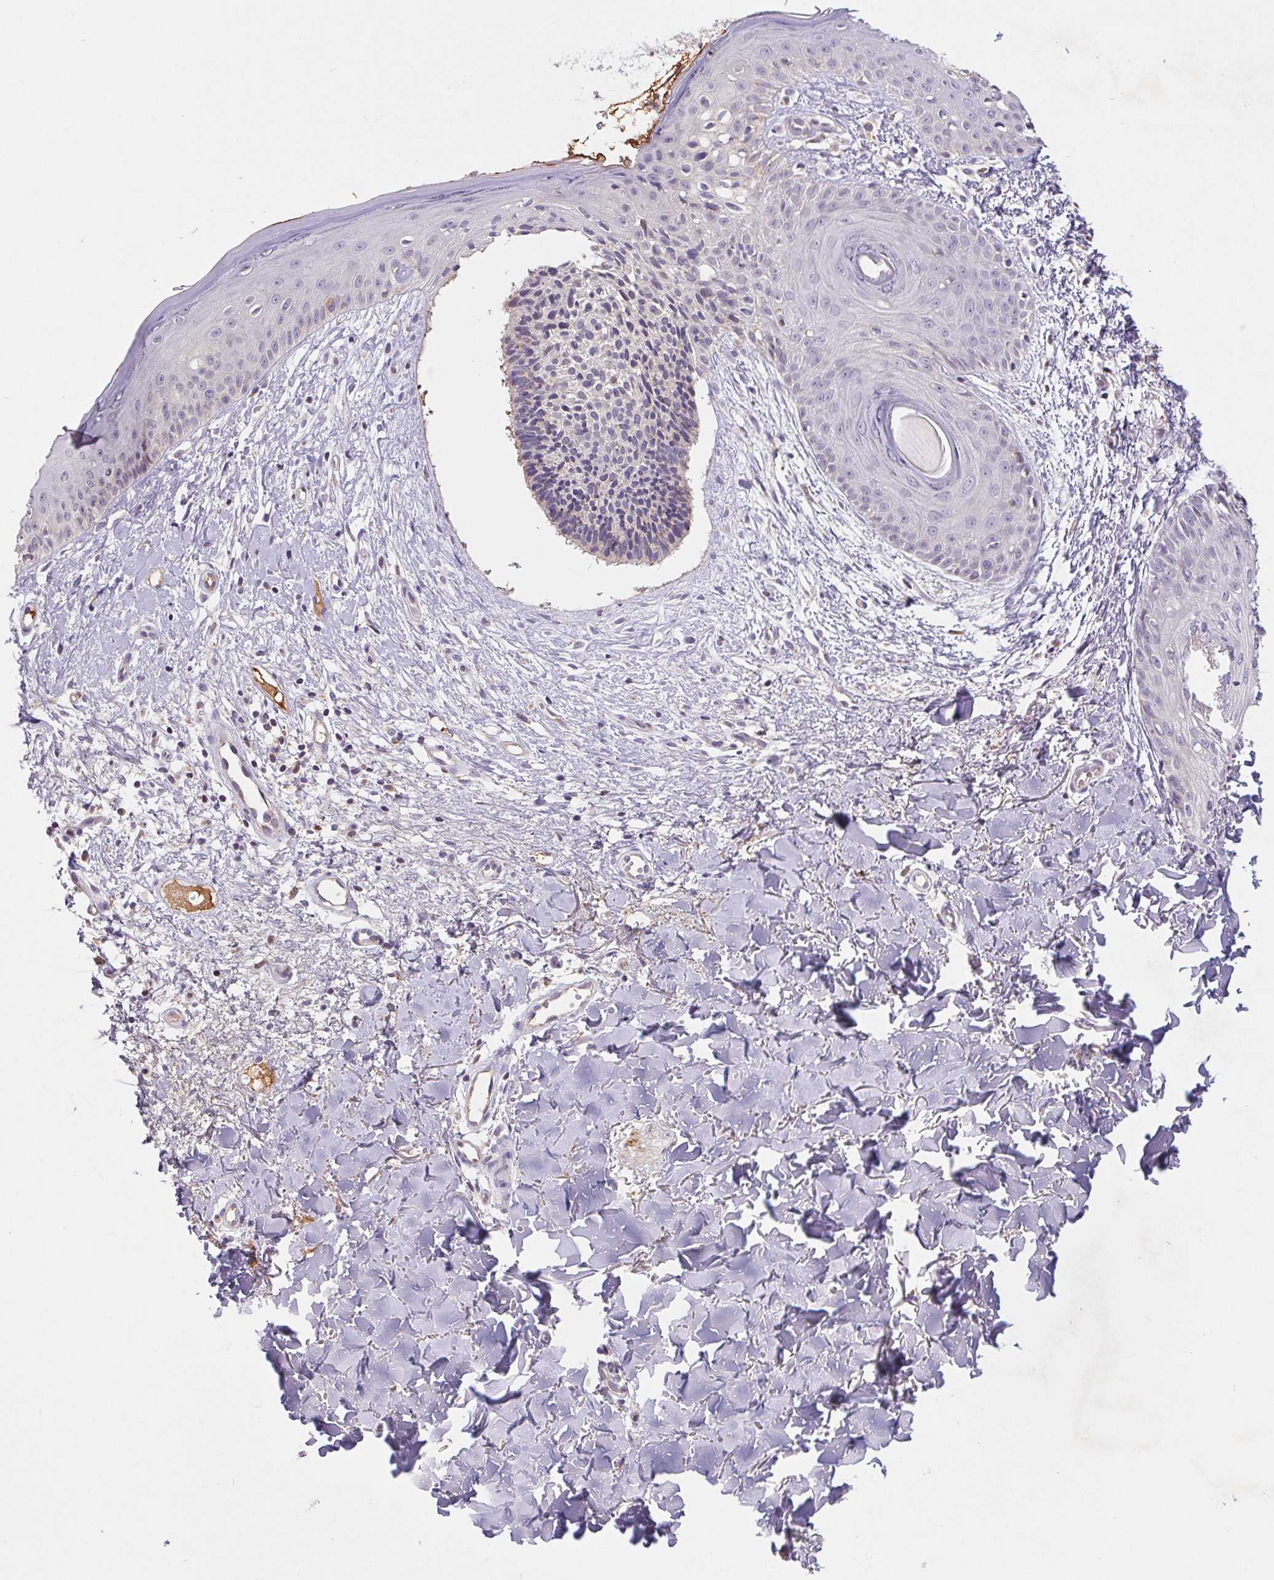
{"staining": {"intensity": "negative", "quantity": "none", "location": "none"}, "tissue": "skin cancer", "cell_type": "Tumor cells", "image_type": "cancer", "snomed": [{"axis": "morphology", "description": "Basal cell carcinoma"}, {"axis": "topography", "description": "Skin"}], "caption": "Image shows no protein staining in tumor cells of skin basal cell carcinoma tissue.", "gene": "EMC6", "patient": {"sex": "male", "age": 51}}